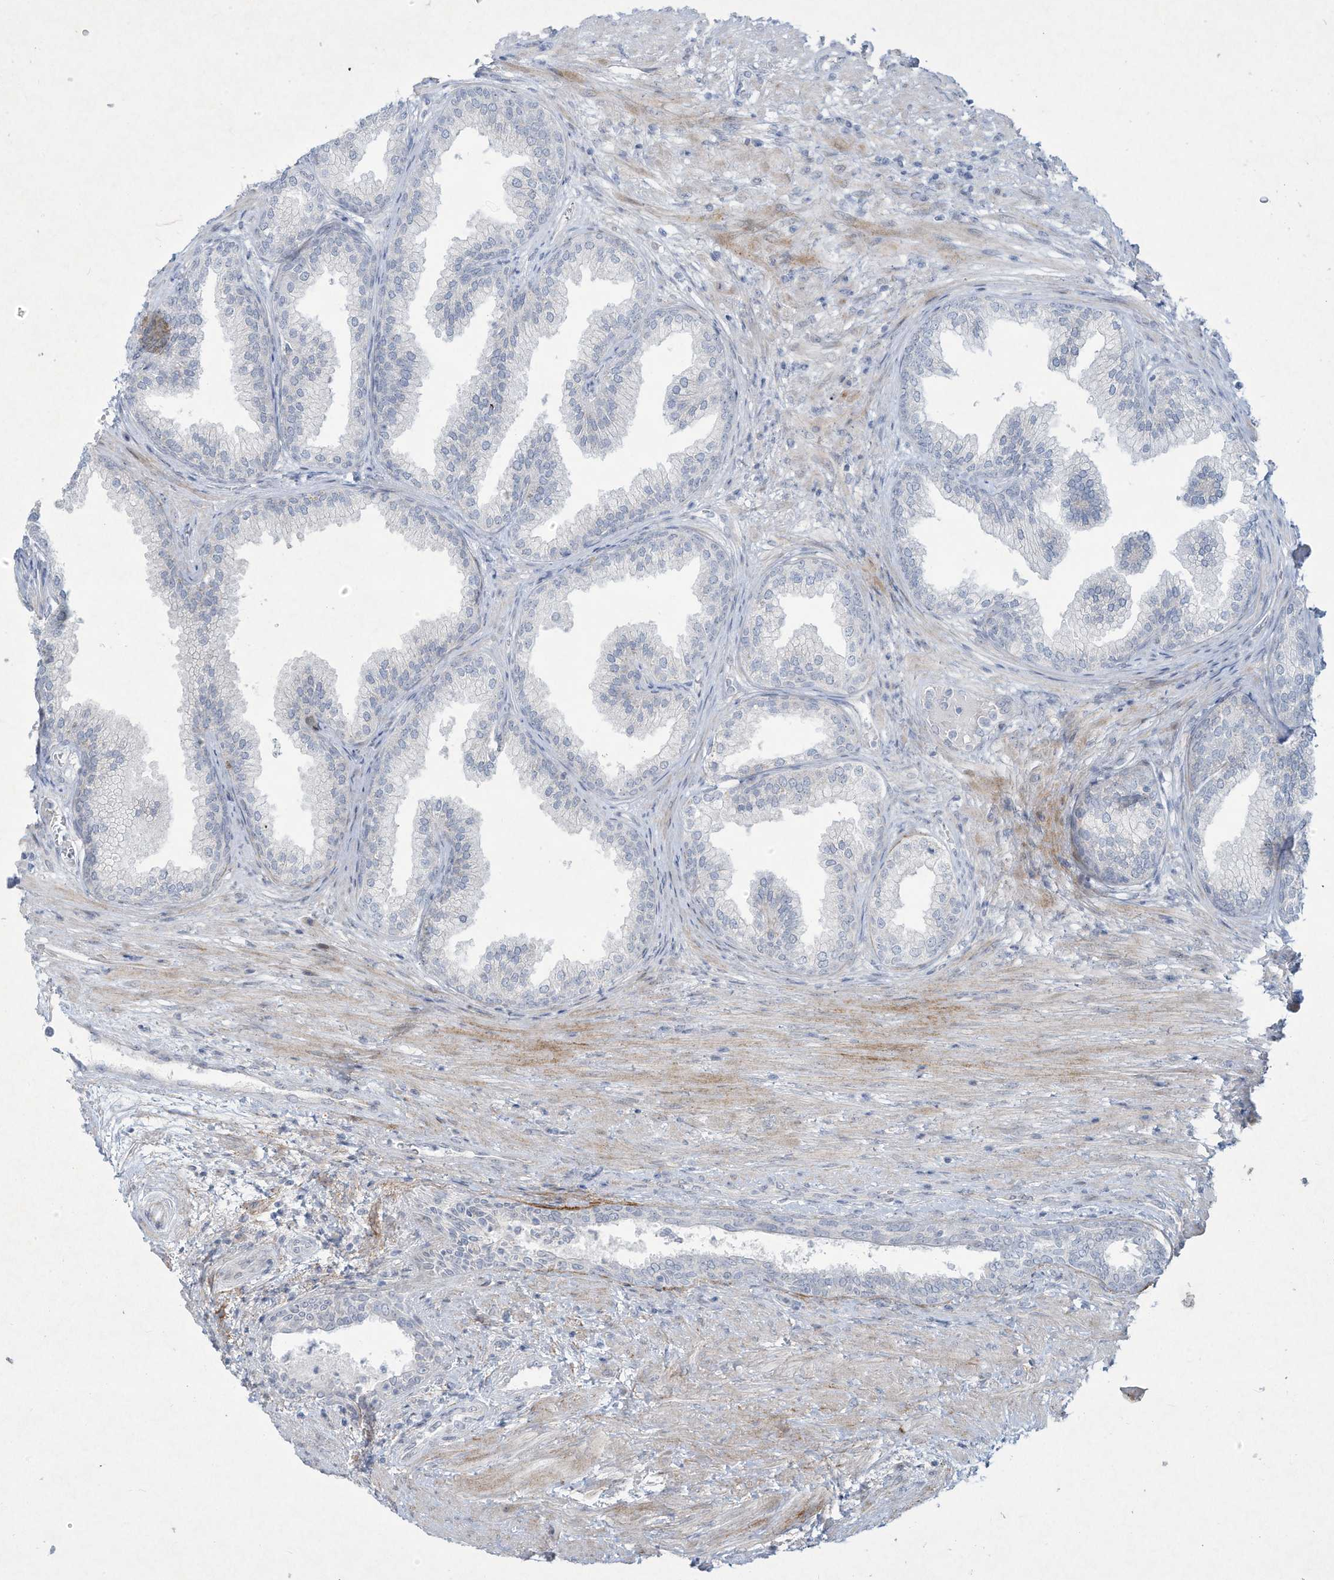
{"staining": {"intensity": "negative", "quantity": "none", "location": "none"}, "tissue": "prostate", "cell_type": "Glandular cells", "image_type": "normal", "snomed": [{"axis": "morphology", "description": "Normal tissue, NOS"}, {"axis": "topography", "description": "Prostate"}], "caption": "Human prostate stained for a protein using immunohistochemistry (IHC) demonstrates no staining in glandular cells.", "gene": "PAX6", "patient": {"sex": "male", "age": 76}}